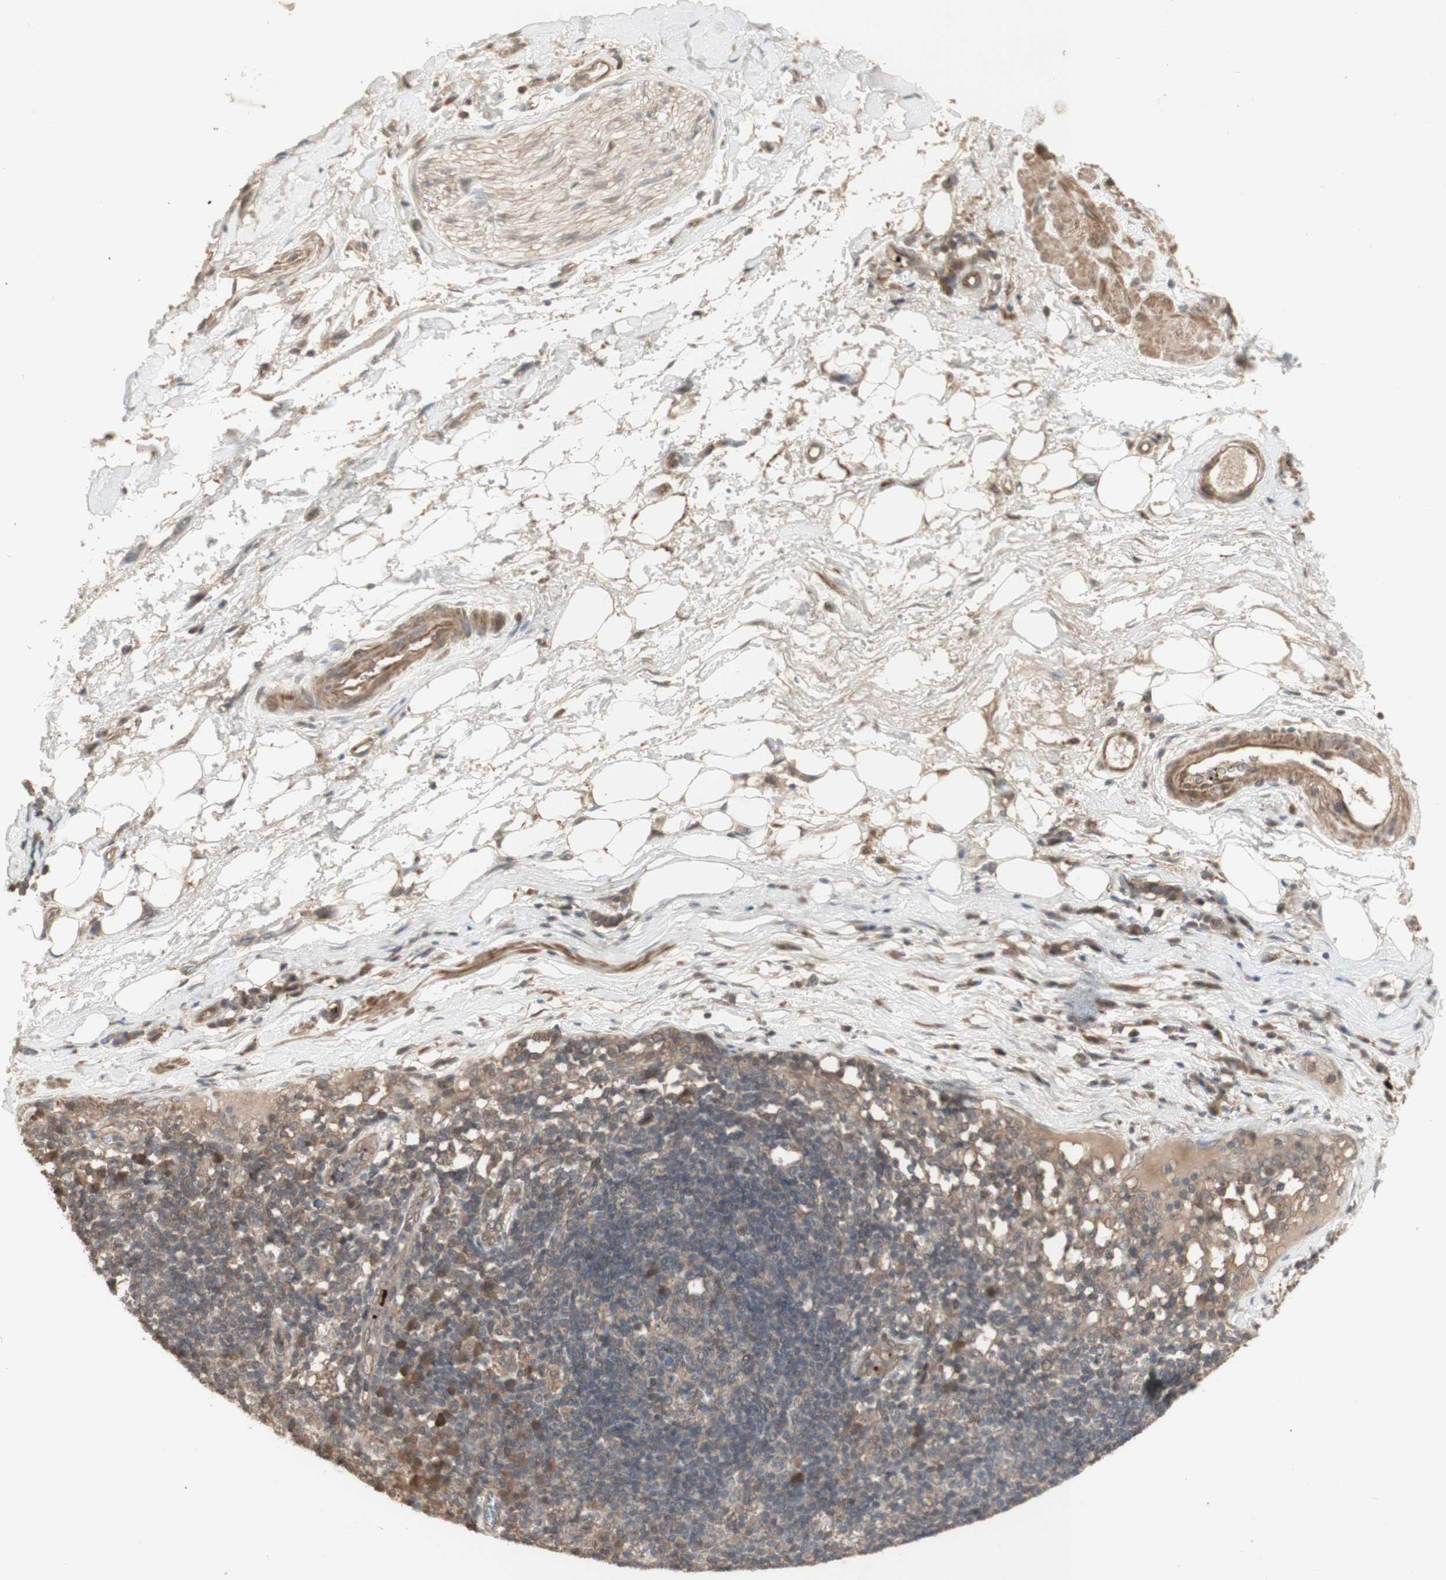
{"staining": {"intensity": "weak", "quantity": ">75%", "location": "cytoplasmic/membranous"}, "tissue": "adipose tissue", "cell_type": "Adipocytes", "image_type": "normal", "snomed": [{"axis": "morphology", "description": "Normal tissue, NOS"}, {"axis": "morphology", "description": "Adenocarcinoma, NOS"}, {"axis": "topography", "description": "Esophagus"}], "caption": "DAB immunohistochemical staining of benign human adipose tissue shows weak cytoplasmic/membranous protein expression in approximately >75% of adipocytes.", "gene": "ALOX12", "patient": {"sex": "male", "age": 62}}